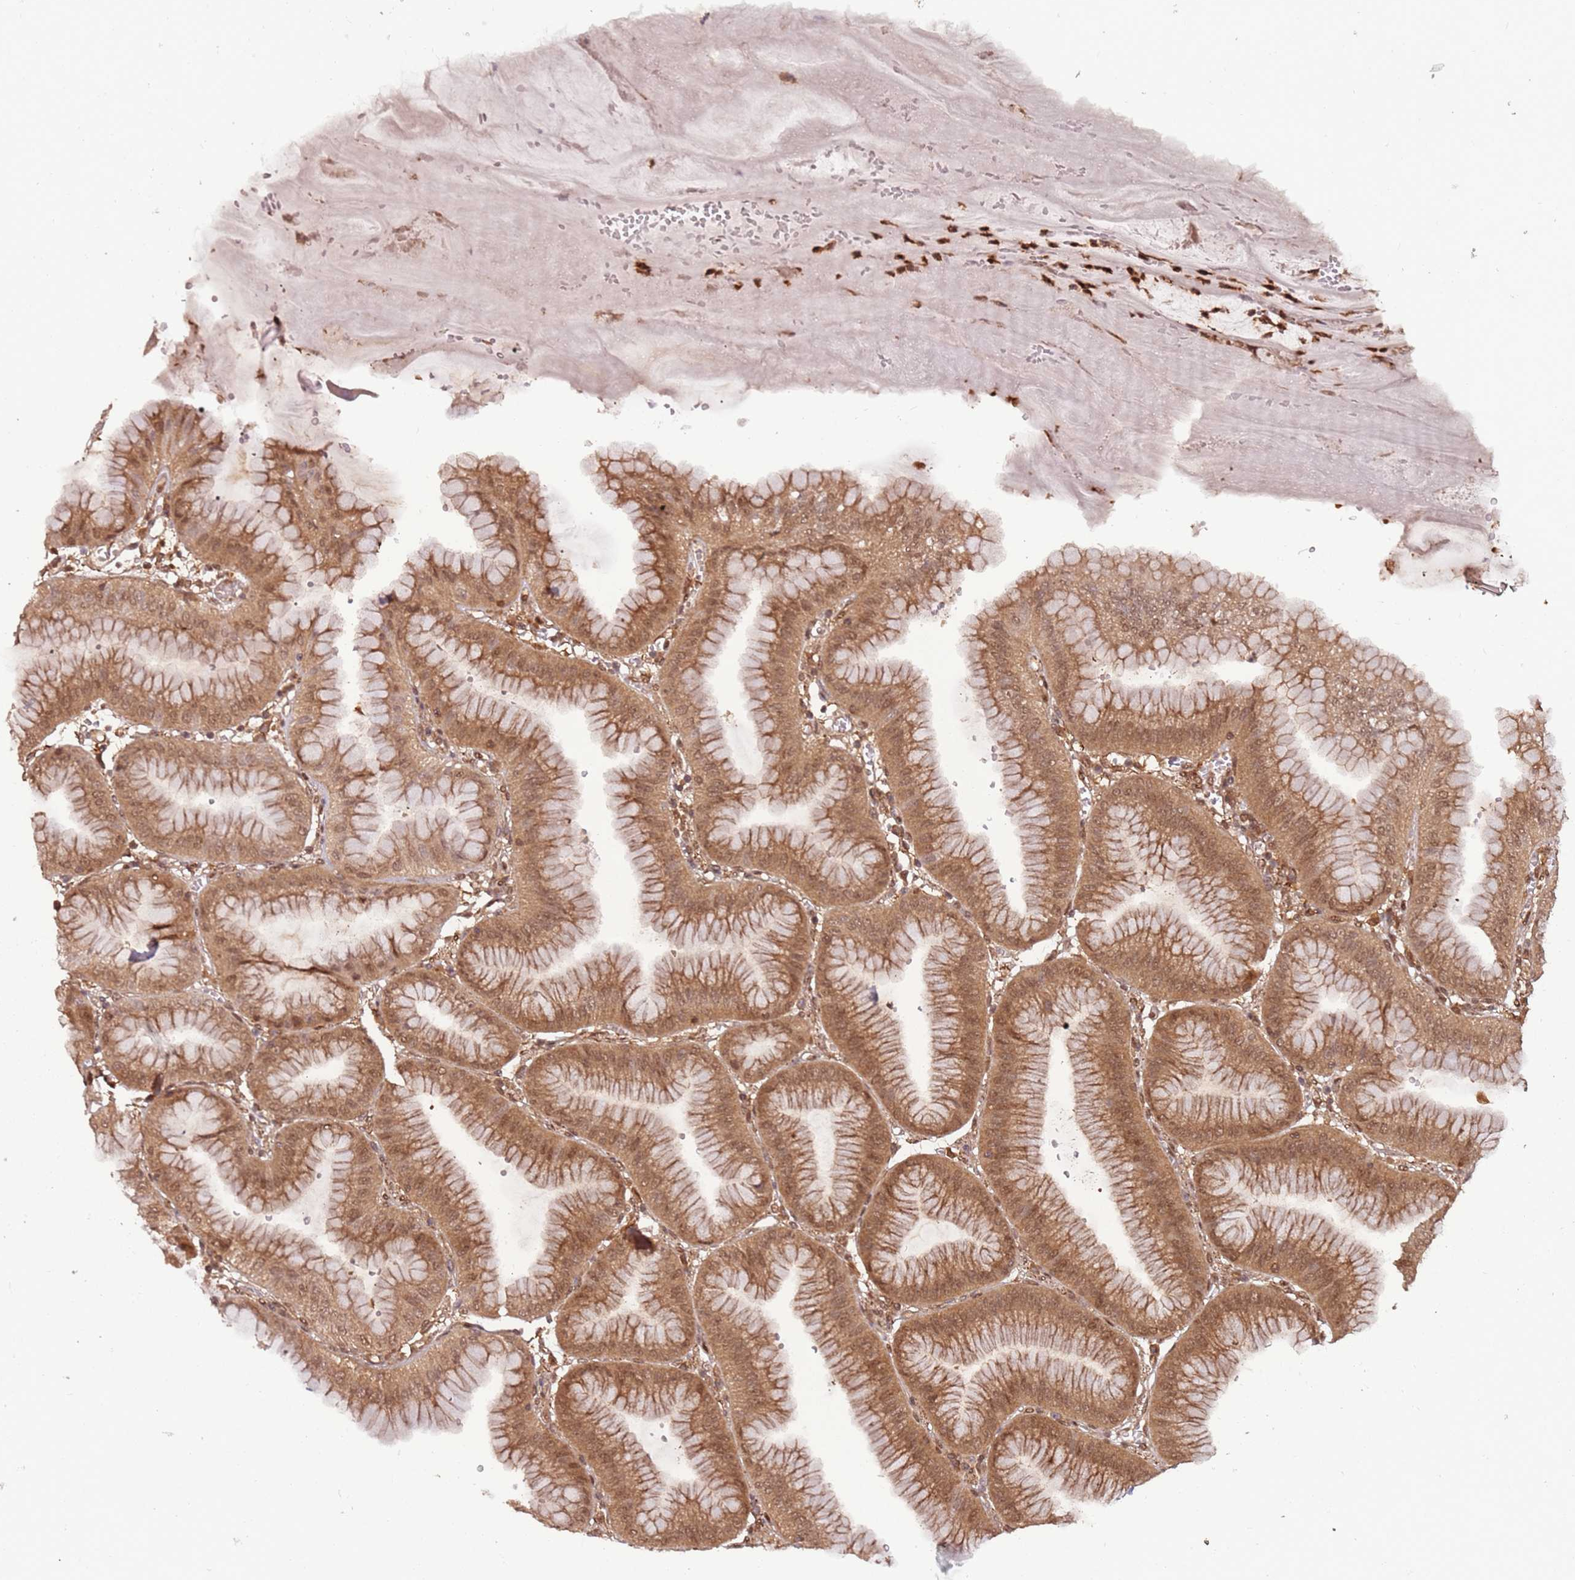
{"staining": {"intensity": "moderate", "quantity": ">75%", "location": "cytoplasmic/membranous,nuclear"}, "tissue": "stomach", "cell_type": "Glandular cells", "image_type": "normal", "snomed": [{"axis": "morphology", "description": "Normal tissue, NOS"}, {"axis": "topography", "description": "Stomach, lower"}], "caption": "Stomach stained with immunohistochemistry shows moderate cytoplasmic/membranous,nuclear staining in approximately >75% of glandular cells.", "gene": "PGLS", "patient": {"sex": "male", "age": 71}}